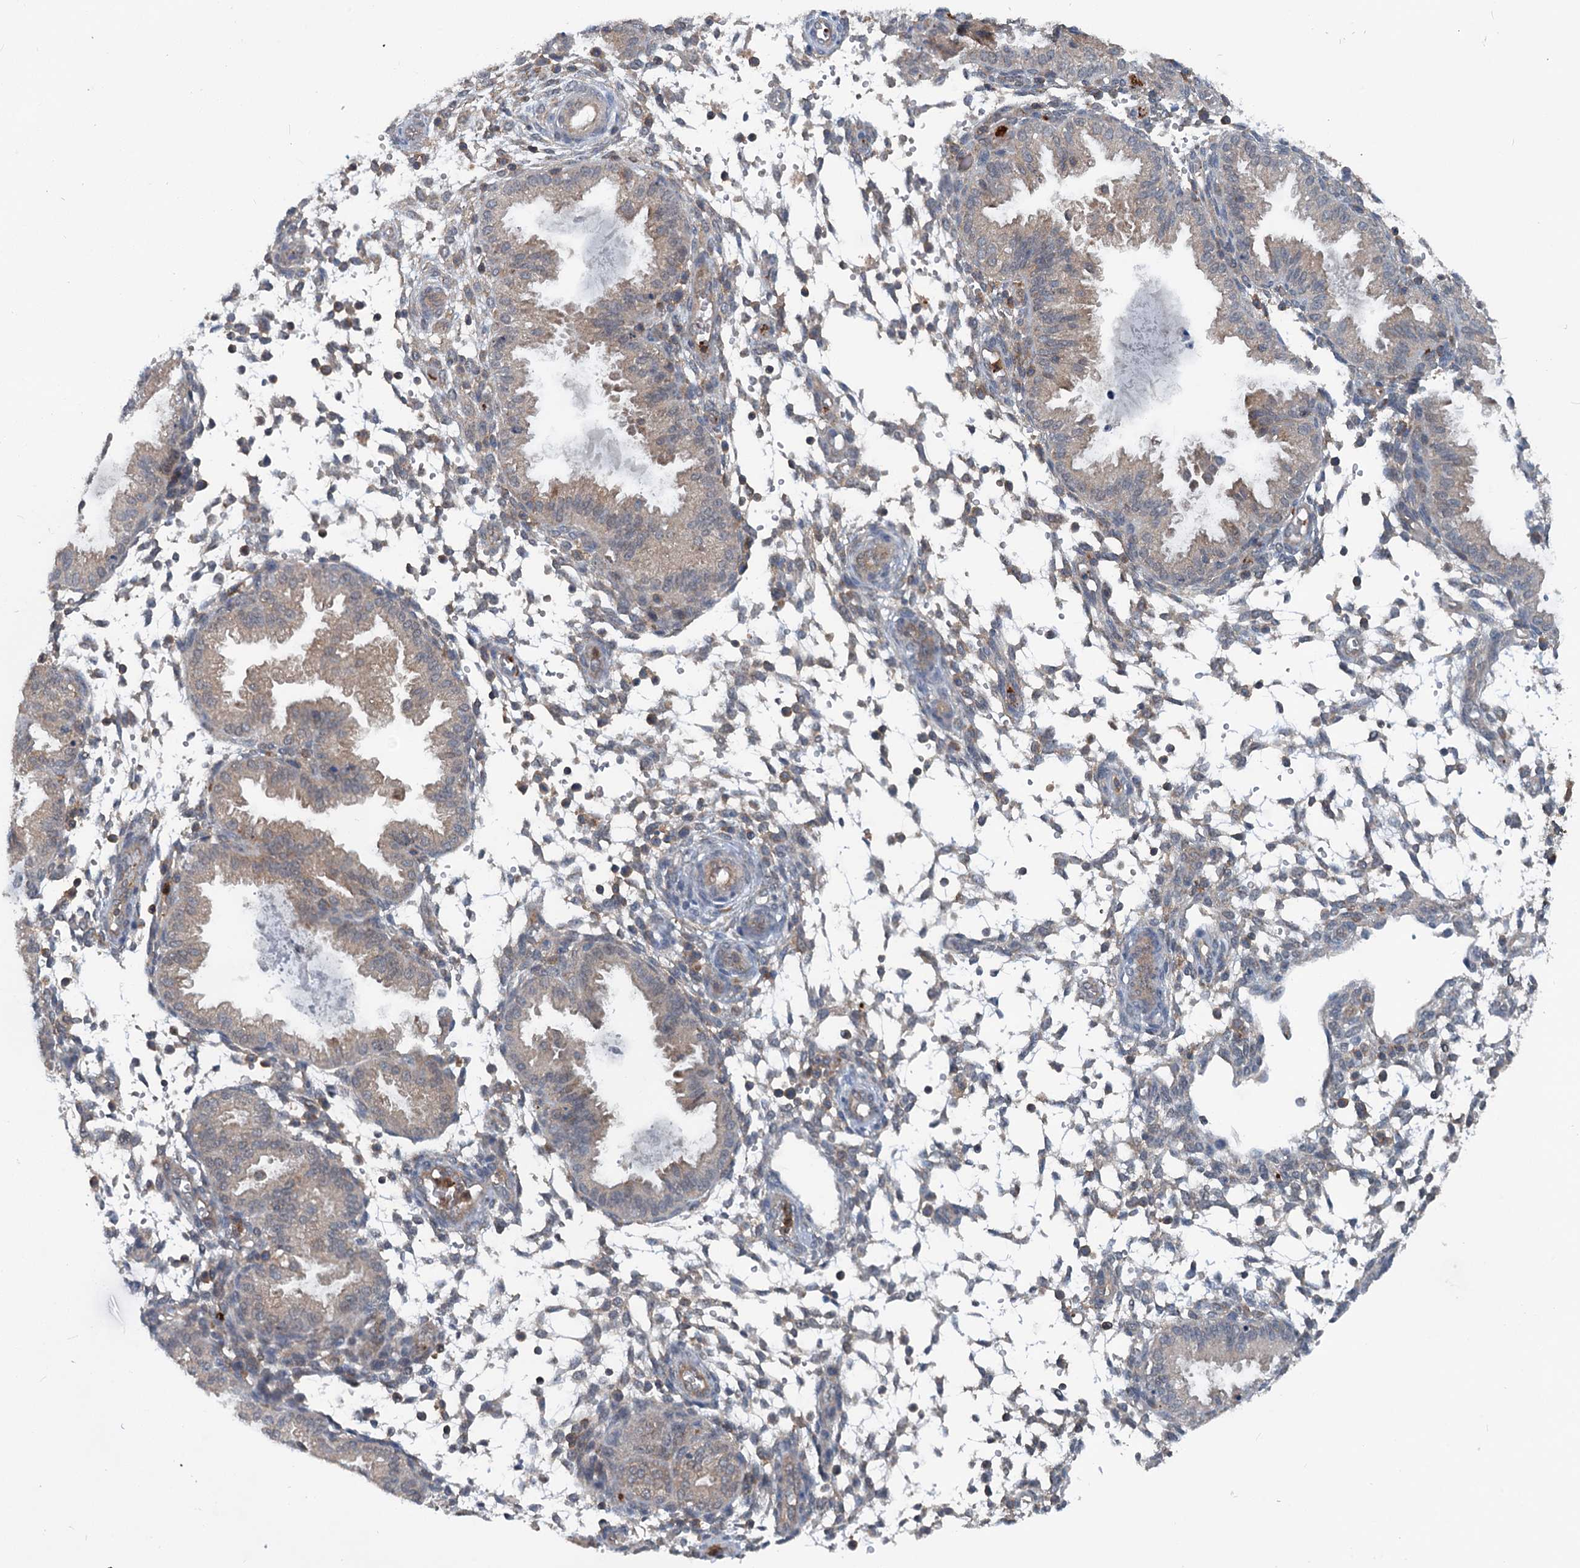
{"staining": {"intensity": "weak", "quantity": "<25%", "location": "cytoplasmic/membranous"}, "tissue": "endometrium", "cell_type": "Cells in endometrial stroma", "image_type": "normal", "snomed": [{"axis": "morphology", "description": "Normal tissue, NOS"}, {"axis": "topography", "description": "Endometrium"}], "caption": "DAB immunohistochemical staining of normal endometrium exhibits no significant staining in cells in endometrial stroma. (Stains: DAB immunohistochemistry with hematoxylin counter stain, Microscopy: brightfield microscopy at high magnification).", "gene": "GCLM", "patient": {"sex": "female", "age": 33}}